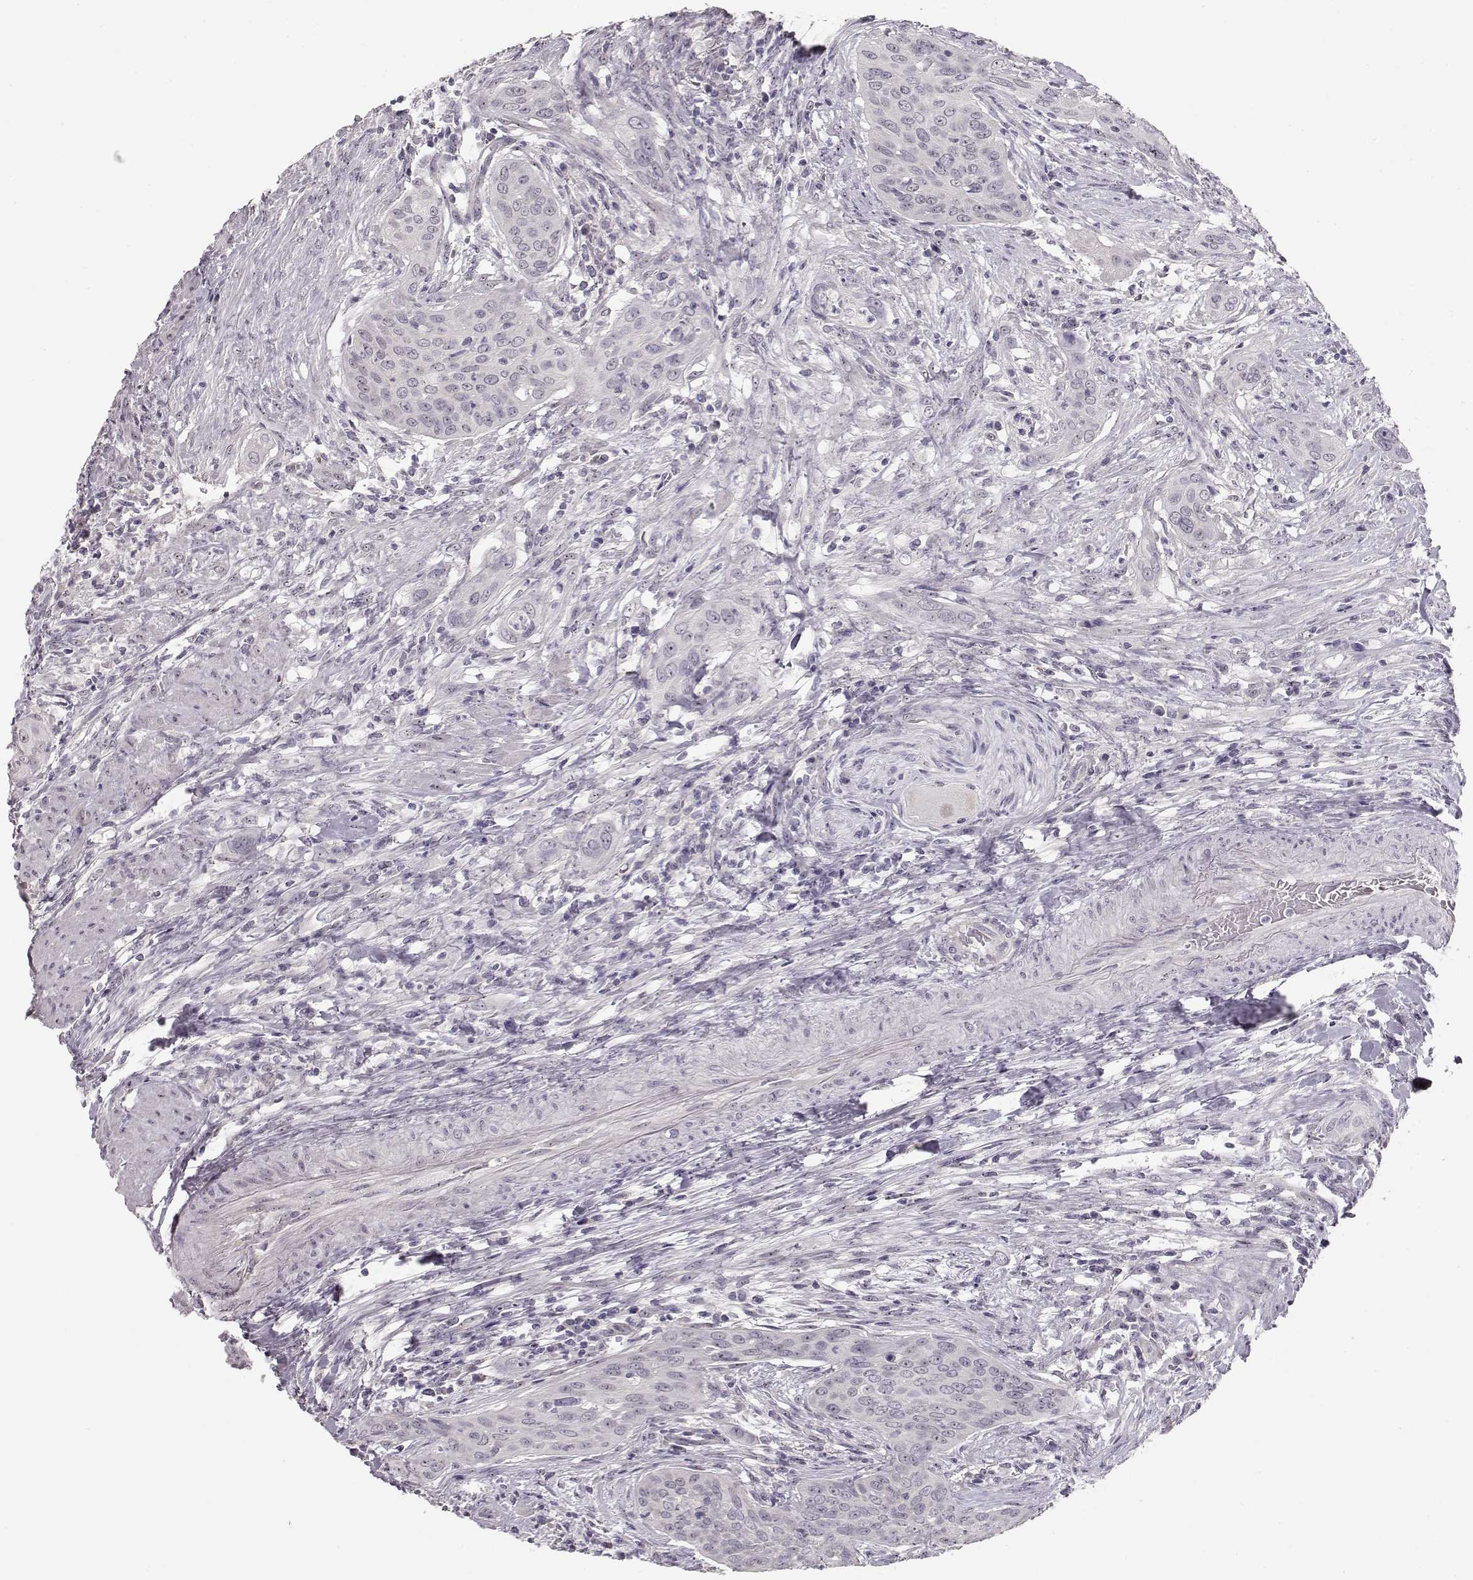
{"staining": {"intensity": "negative", "quantity": "none", "location": "none"}, "tissue": "urothelial cancer", "cell_type": "Tumor cells", "image_type": "cancer", "snomed": [{"axis": "morphology", "description": "Urothelial carcinoma, High grade"}, {"axis": "topography", "description": "Urinary bladder"}], "caption": "DAB immunohistochemical staining of human urothelial cancer demonstrates no significant positivity in tumor cells.", "gene": "FAM205A", "patient": {"sex": "male", "age": 82}}